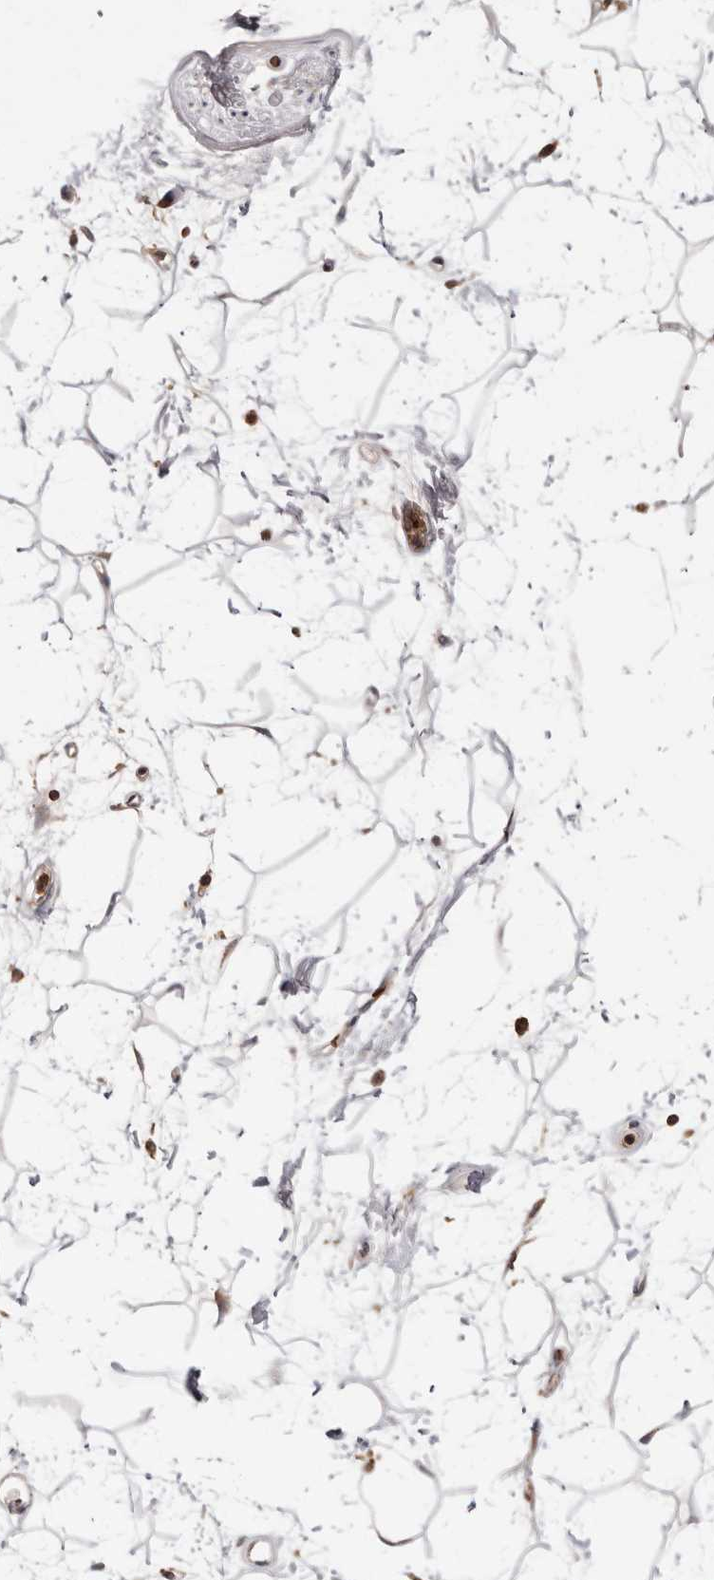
{"staining": {"intensity": "negative", "quantity": "none", "location": "none"}, "tissue": "adipose tissue", "cell_type": "Adipocytes", "image_type": "normal", "snomed": [{"axis": "morphology", "description": "Normal tissue, NOS"}, {"axis": "topography", "description": "Soft tissue"}], "caption": "High magnification brightfield microscopy of normal adipose tissue stained with DAB (brown) and counterstained with hematoxylin (blue): adipocytes show no significant positivity. (Stains: DAB (3,3'-diaminobenzidine) IHC with hematoxylin counter stain, Microscopy: brightfield microscopy at high magnification).", "gene": "RNF213", "patient": {"sex": "male", "age": 72}}